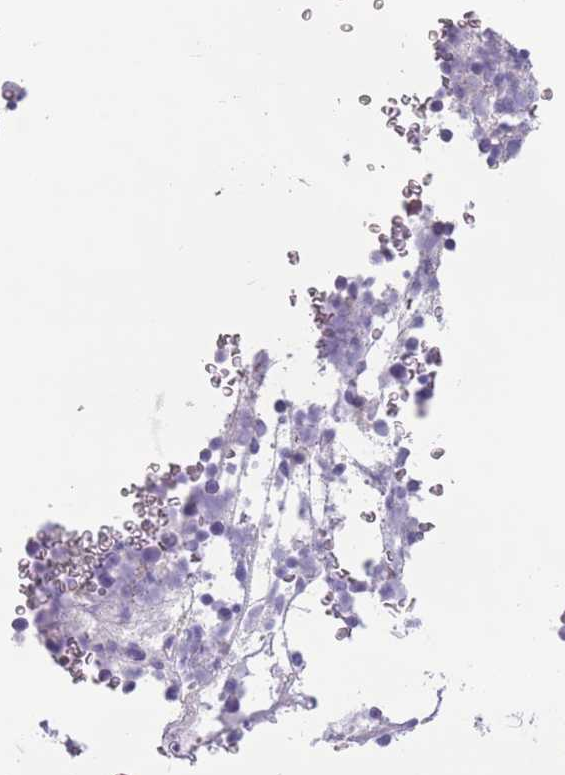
{"staining": {"intensity": "weak", "quantity": "<25%", "location": "cytoplasmic/membranous"}, "tissue": "bone marrow", "cell_type": "Hematopoietic cells", "image_type": "normal", "snomed": [{"axis": "morphology", "description": "Normal tissue, NOS"}, {"axis": "topography", "description": "Bone marrow"}], "caption": "Immunohistochemistry (IHC) histopathology image of benign bone marrow stained for a protein (brown), which shows no expression in hematopoietic cells. (DAB IHC, high magnification).", "gene": "HYOU1", "patient": {"sex": "male", "age": 58}}